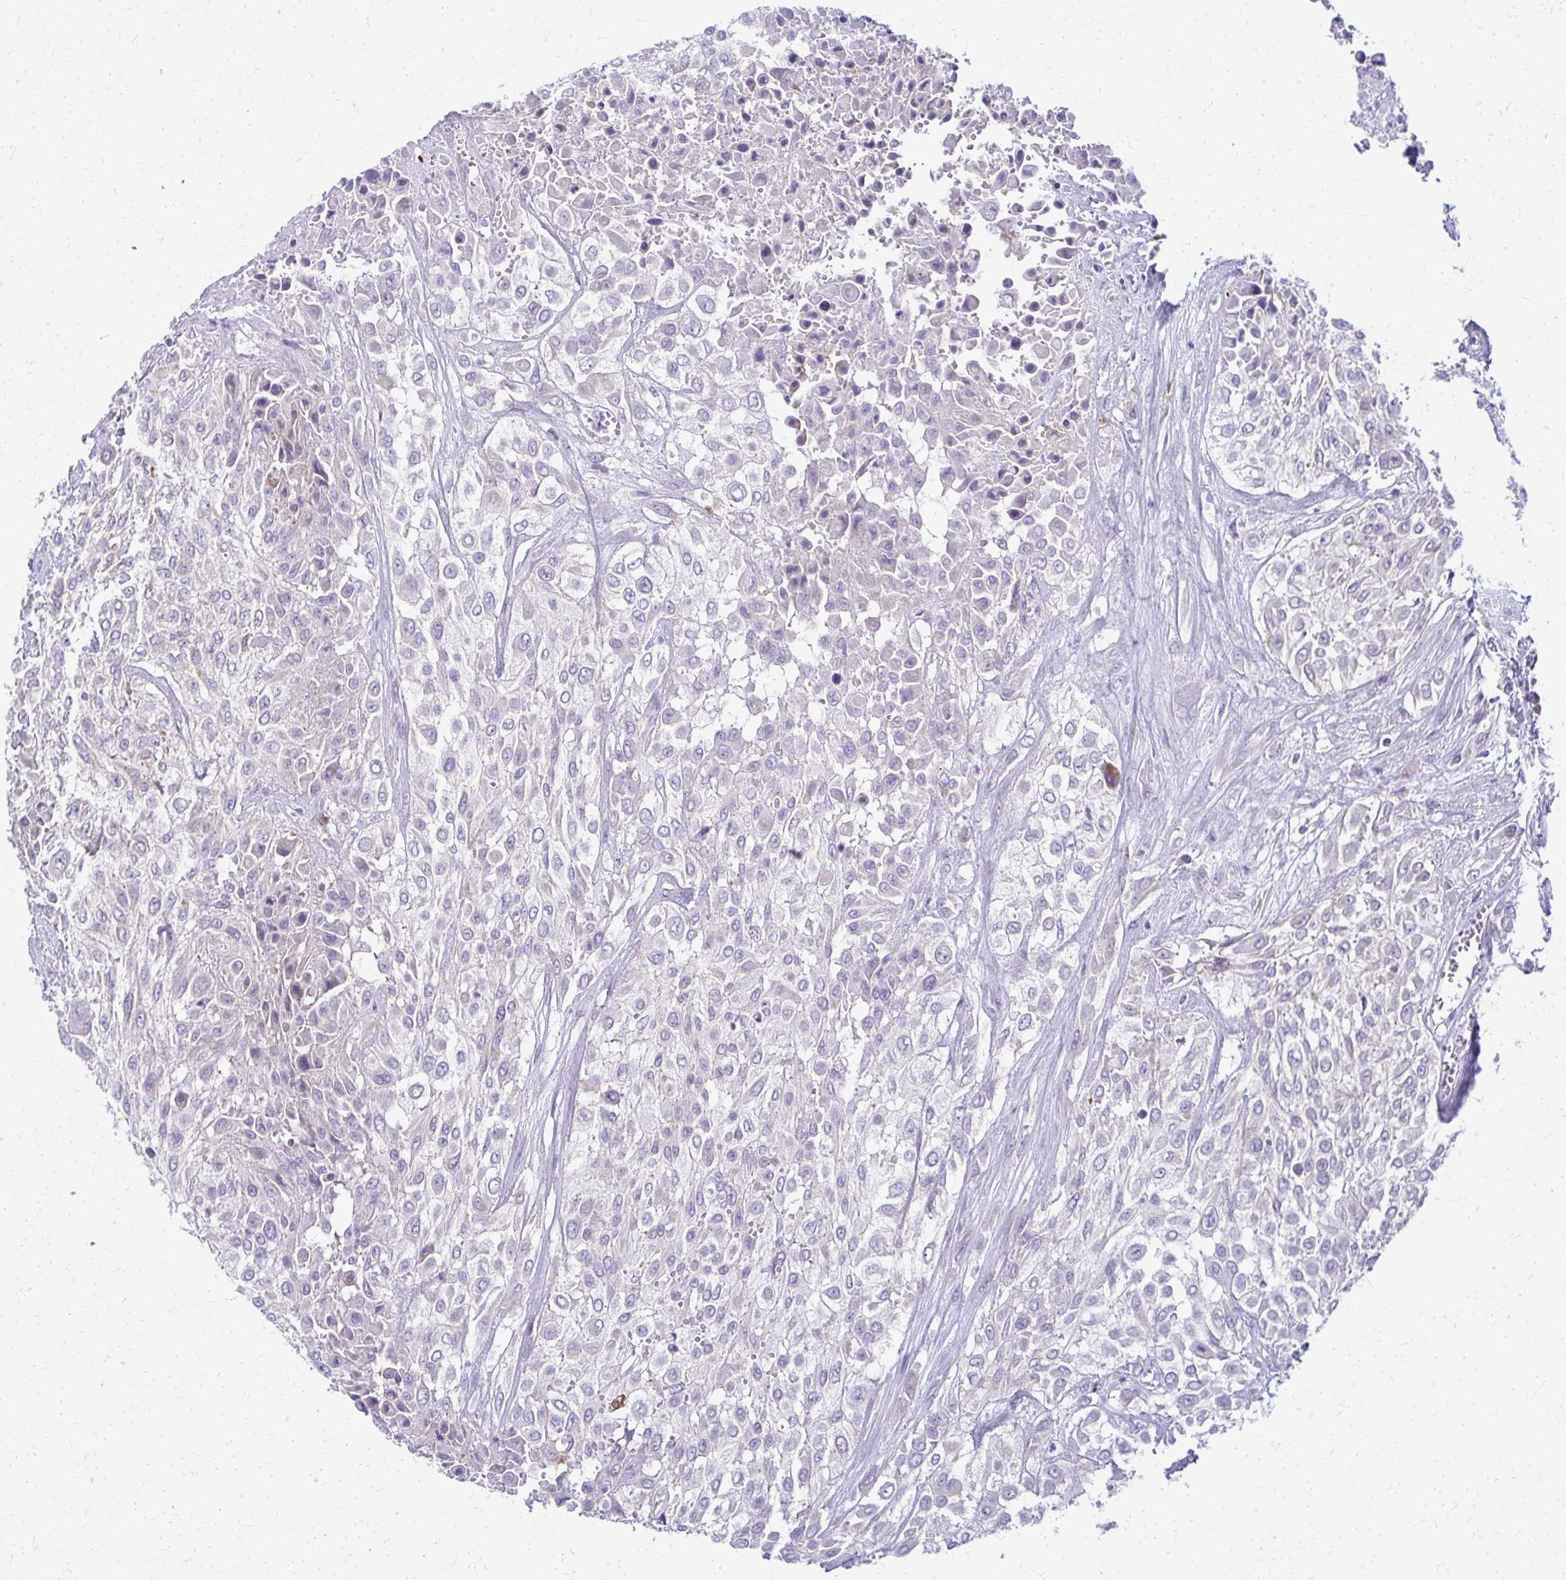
{"staining": {"intensity": "negative", "quantity": "none", "location": "none"}, "tissue": "urothelial cancer", "cell_type": "Tumor cells", "image_type": "cancer", "snomed": [{"axis": "morphology", "description": "Urothelial carcinoma, High grade"}, {"axis": "topography", "description": "Urinary bladder"}], "caption": "Tumor cells show no significant protein expression in urothelial carcinoma (high-grade).", "gene": "SAMD13", "patient": {"sex": "male", "age": 57}}